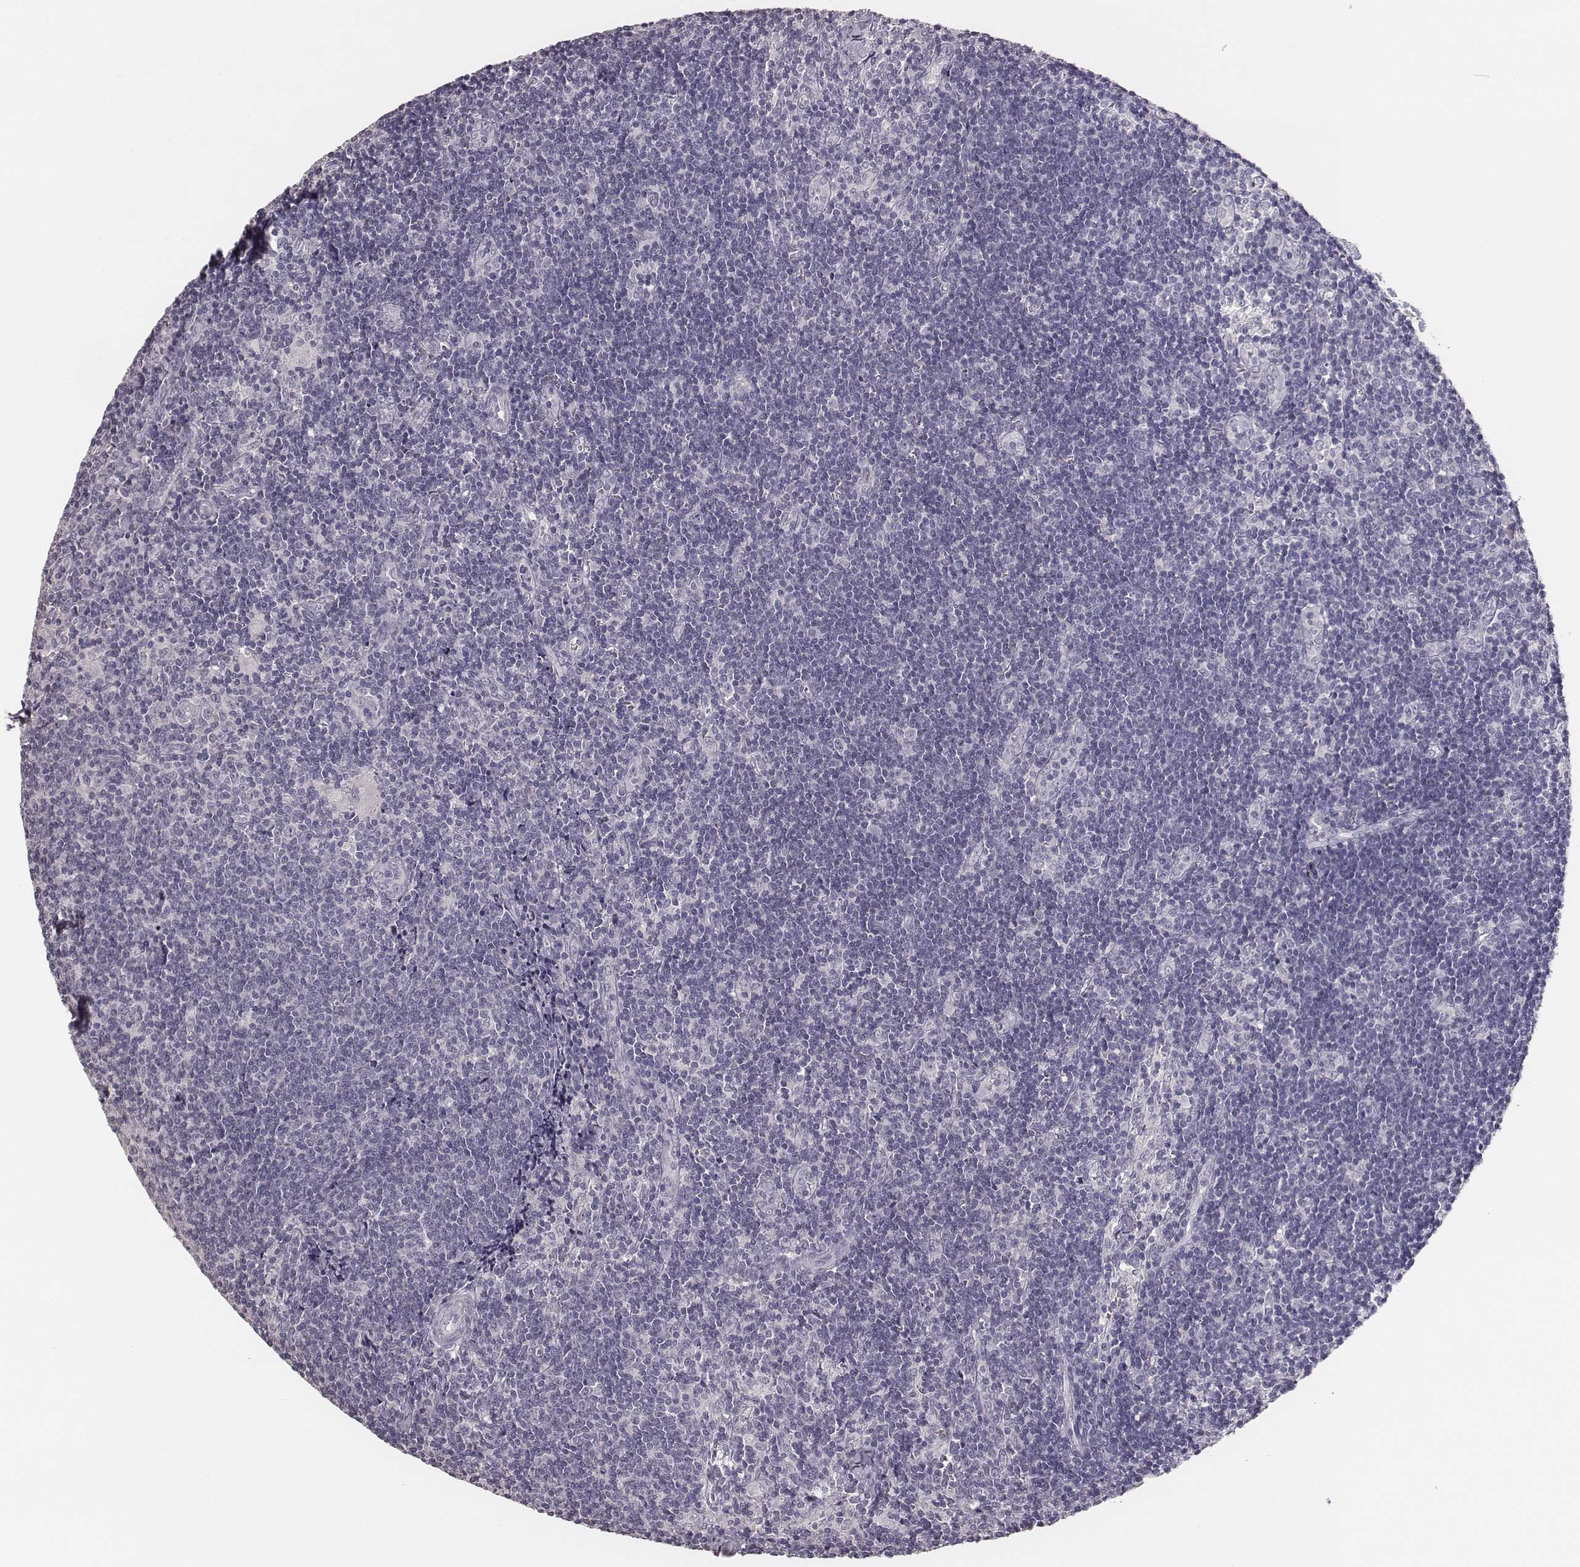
{"staining": {"intensity": "negative", "quantity": "none", "location": "none"}, "tissue": "lymph node", "cell_type": "Germinal center cells", "image_type": "normal", "snomed": [{"axis": "morphology", "description": "Normal tissue, NOS"}, {"axis": "topography", "description": "Lymph node"}], "caption": "Immunohistochemistry (IHC) of benign human lymph node demonstrates no positivity in germinal center cells. (DAB IHC, high magnification).", "gene": "MYH6", "patient": {"sex": "female", "age": 52}}